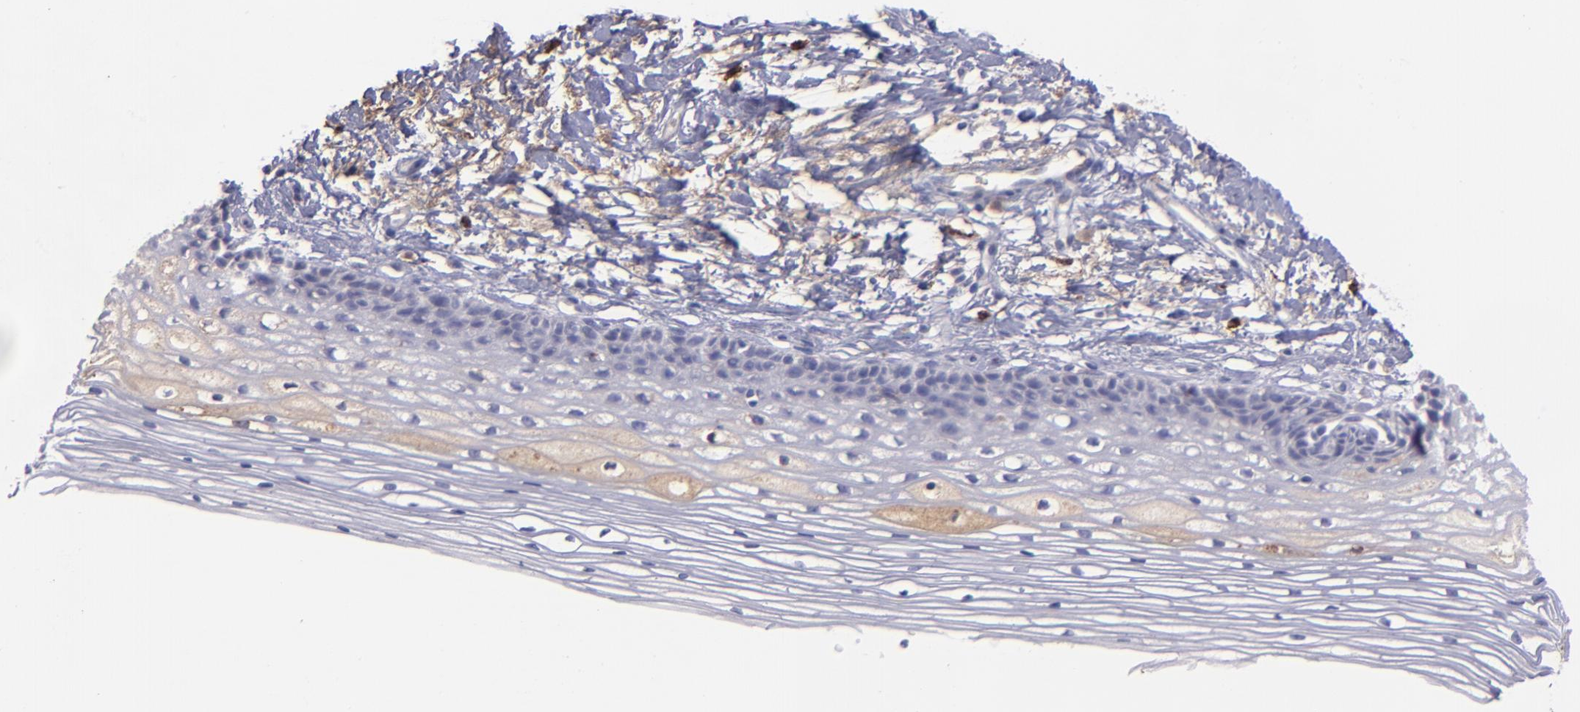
{"staining": {"intensity": "negative", "quantity": "none", "location": "none"}, "tissue": "cervix", "cell_type": "Glandular cells", "image_type": "normal", "snomed": [{"axis": "morphology", "description": "Normal tissue, NOS"}, {"axis": "topography", "description": "Cervix"}], "caption": "Glandular cells are negative for protein expression in normal human cervix.", "gene": "C1QA", "patient": {"sex": "female", "age": 77}}